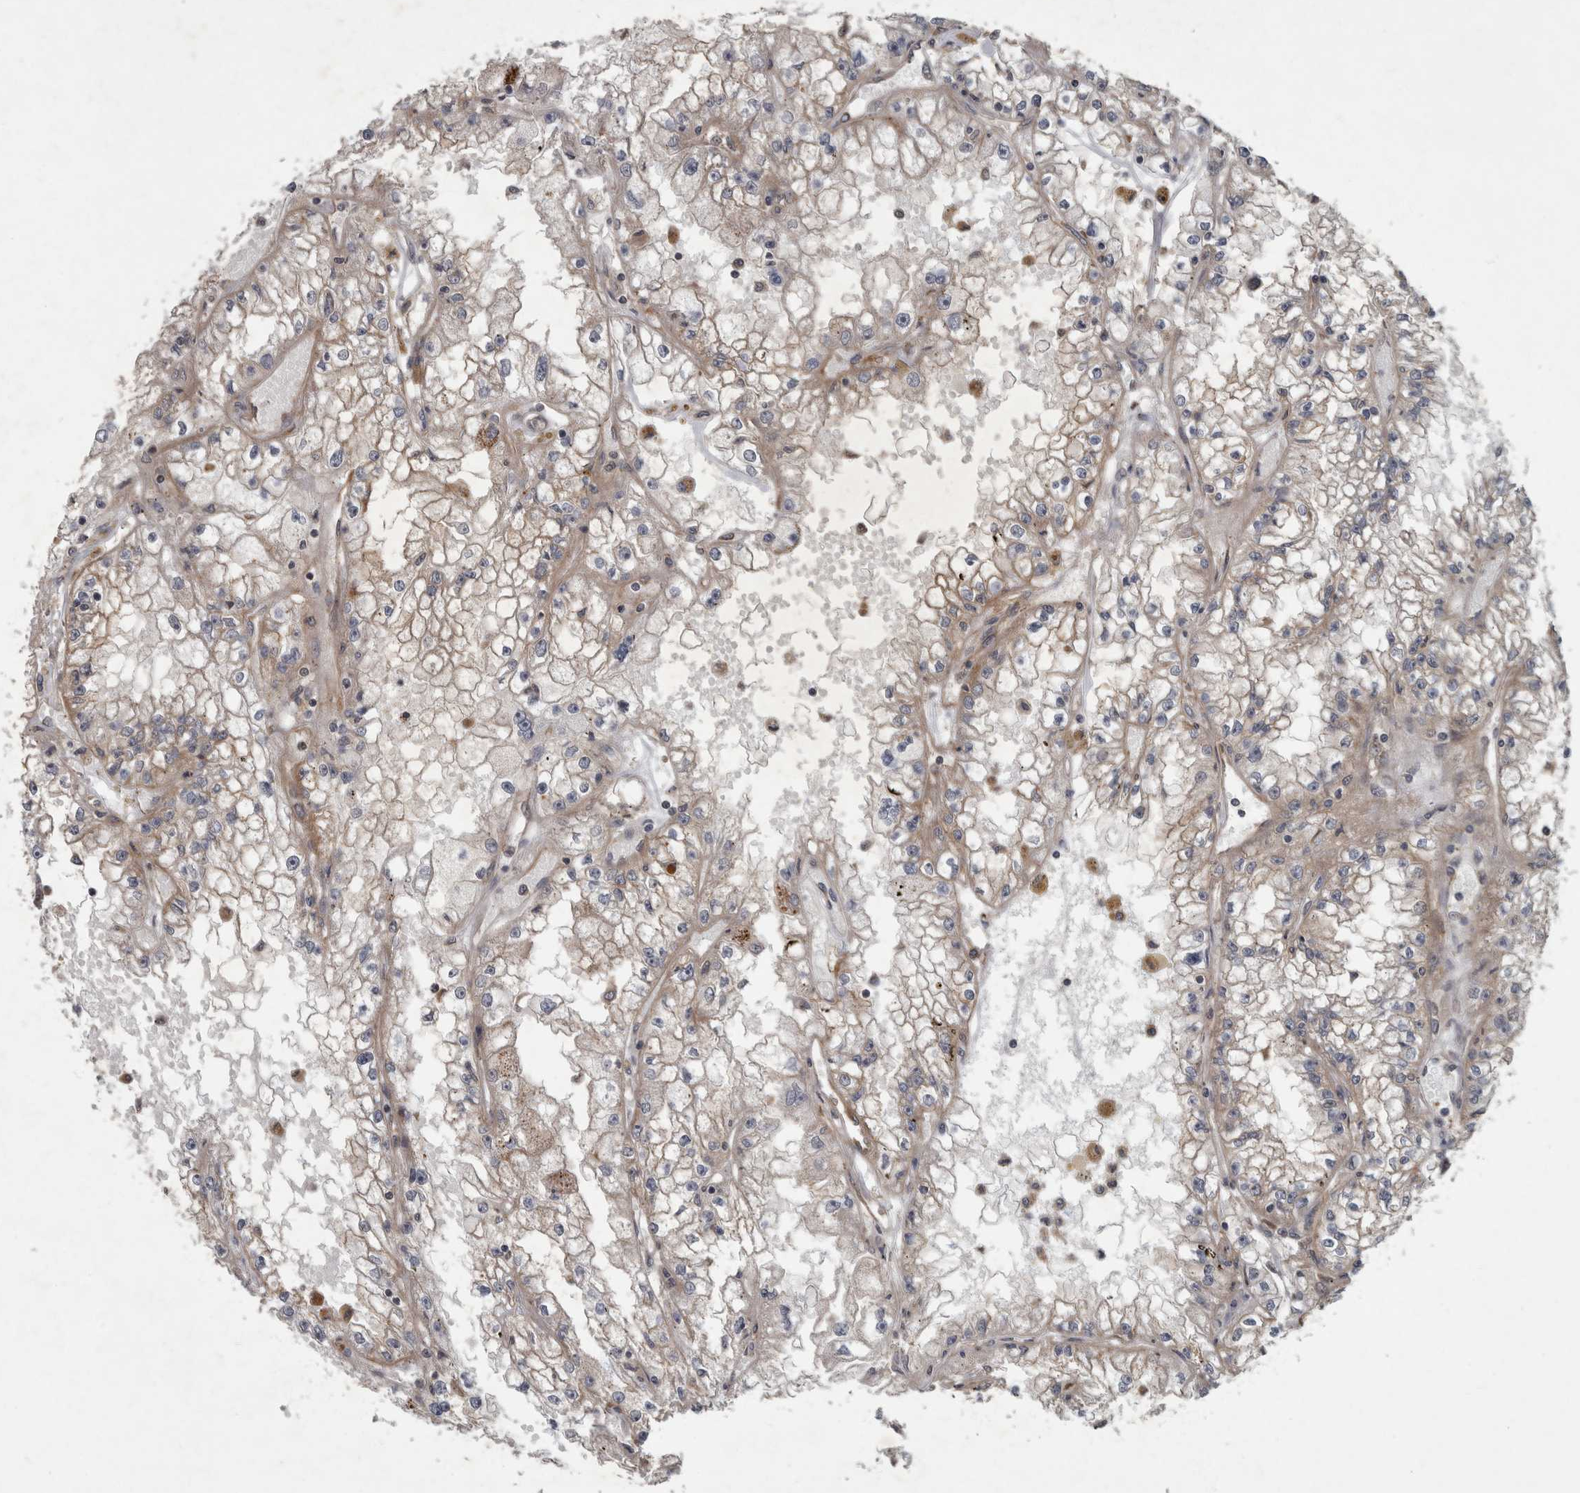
{"staining": {"intensity": "weak", "quantity": "<25%", "location": "cytoplasmic/membranous"}, "tissue": "renal cancer", "cell_type": "Tumor cells", "image_type": "cancer", "snomed": [{"axis": "morphology", "description": "Adenocarcinoma, NOS"}, {"axis": "topography", "description": "Kidney"}], "caption": "Tumor cells show no significant protein expression in renal adenocarcinoma.", "gene": "VEGFD", "patient": {"sex": "male", "age": 56}}